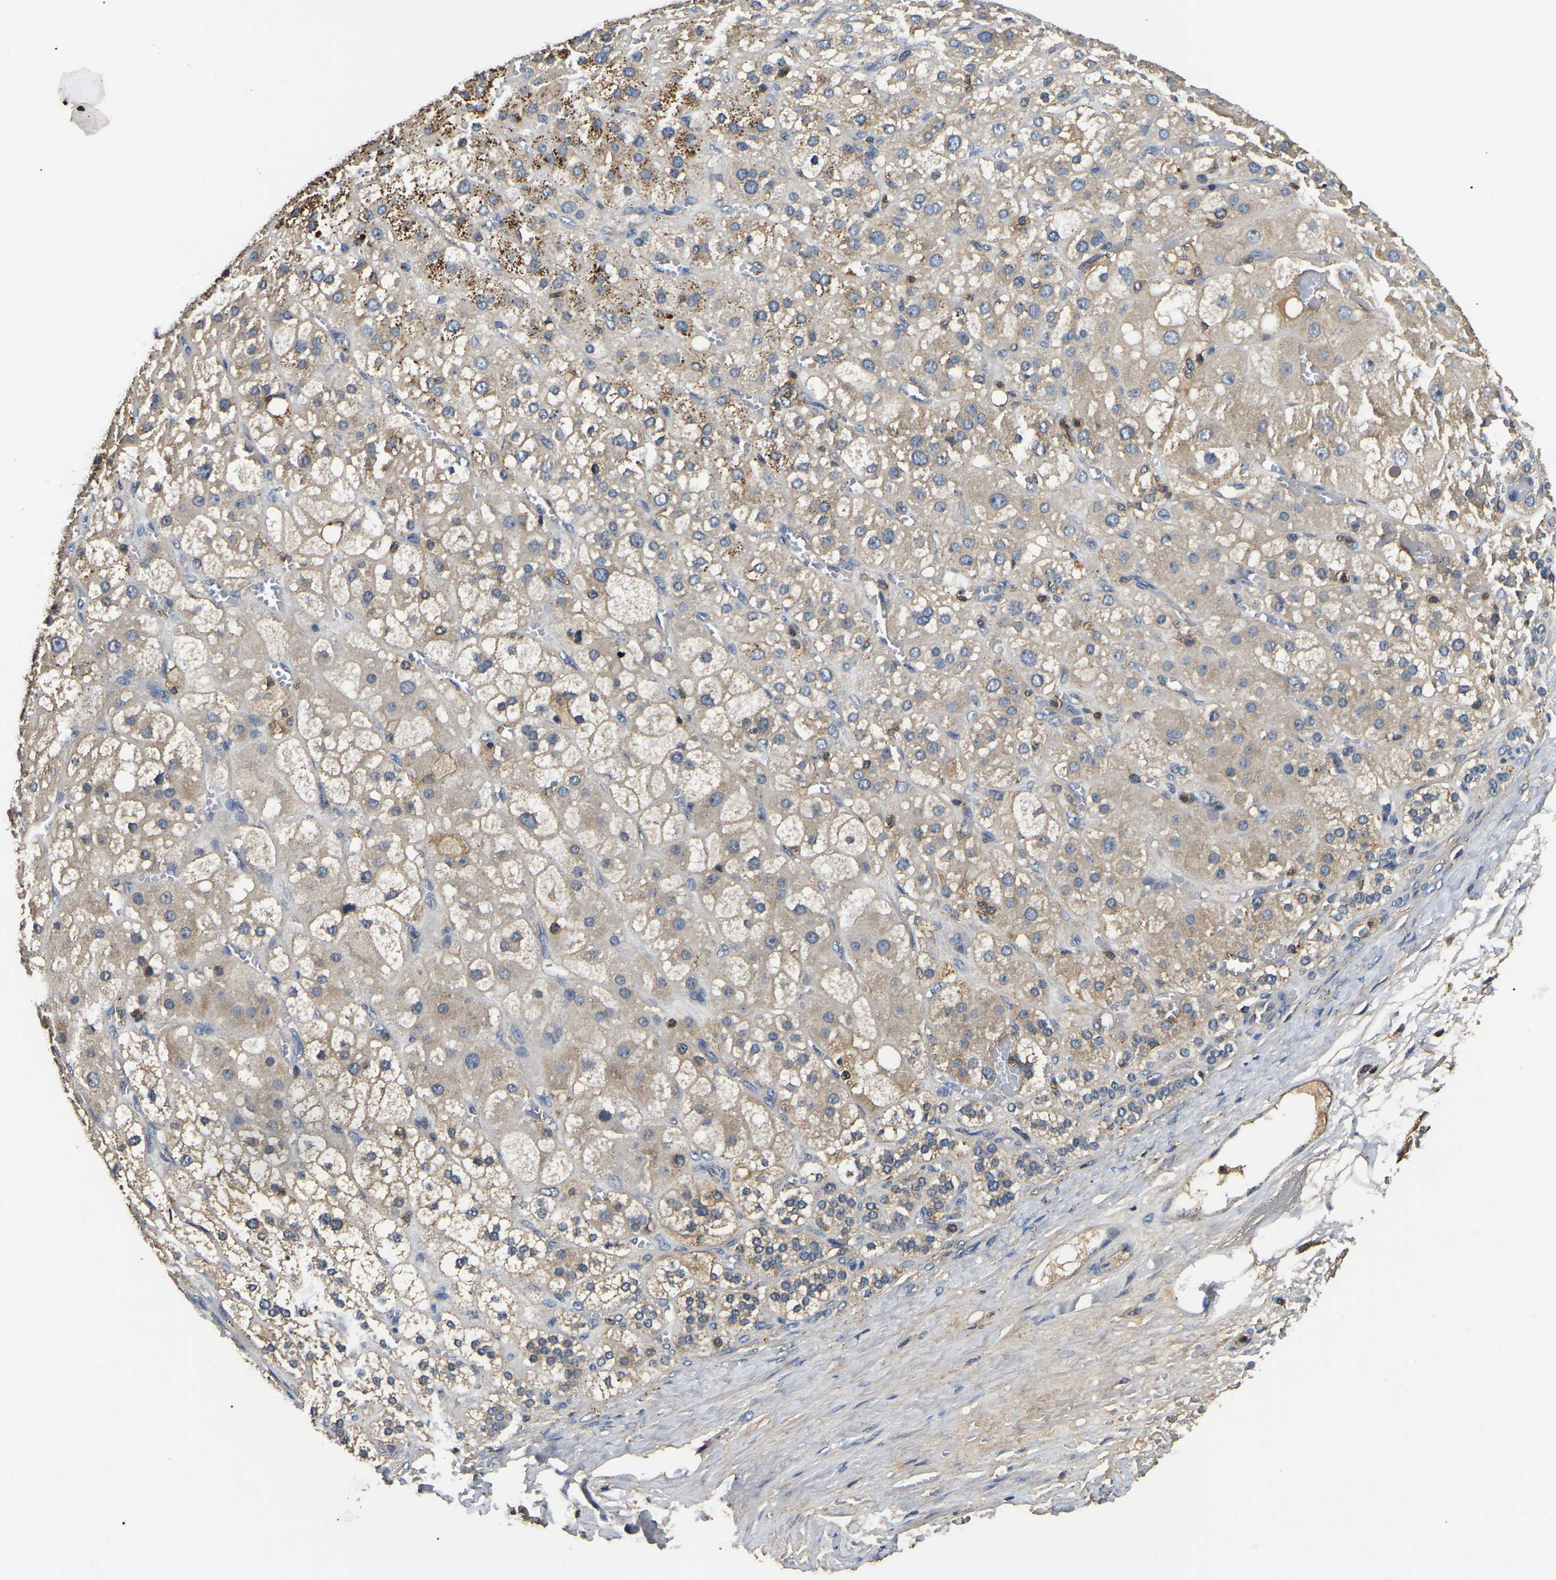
{"staining": {"intensity": "moderate", "quantity": "25%-75%", "location": "cytoplasmic/membranous"}, "tissue": "adrenal gland", "cell_type": "Glandular cells", "image_type": "normal", "snomed": [{"axis": "morphology", "description": "Normal tissue, NOS"}, {"axis": "topography", "description": "Adrenal gland"}], "caption": "High-magnification brightfield microscopy of normal adrenal gland stained with DAB (3,3'-diaminobenzidine) (brown) and counterstained with hematoxylin (blue). glandular cells exhibit moderate cytoplasmic/membranous expression is present in about25%-75% of cells.", "gene": "SMPD2", "patient": {"sex": "female", "age": 47}}